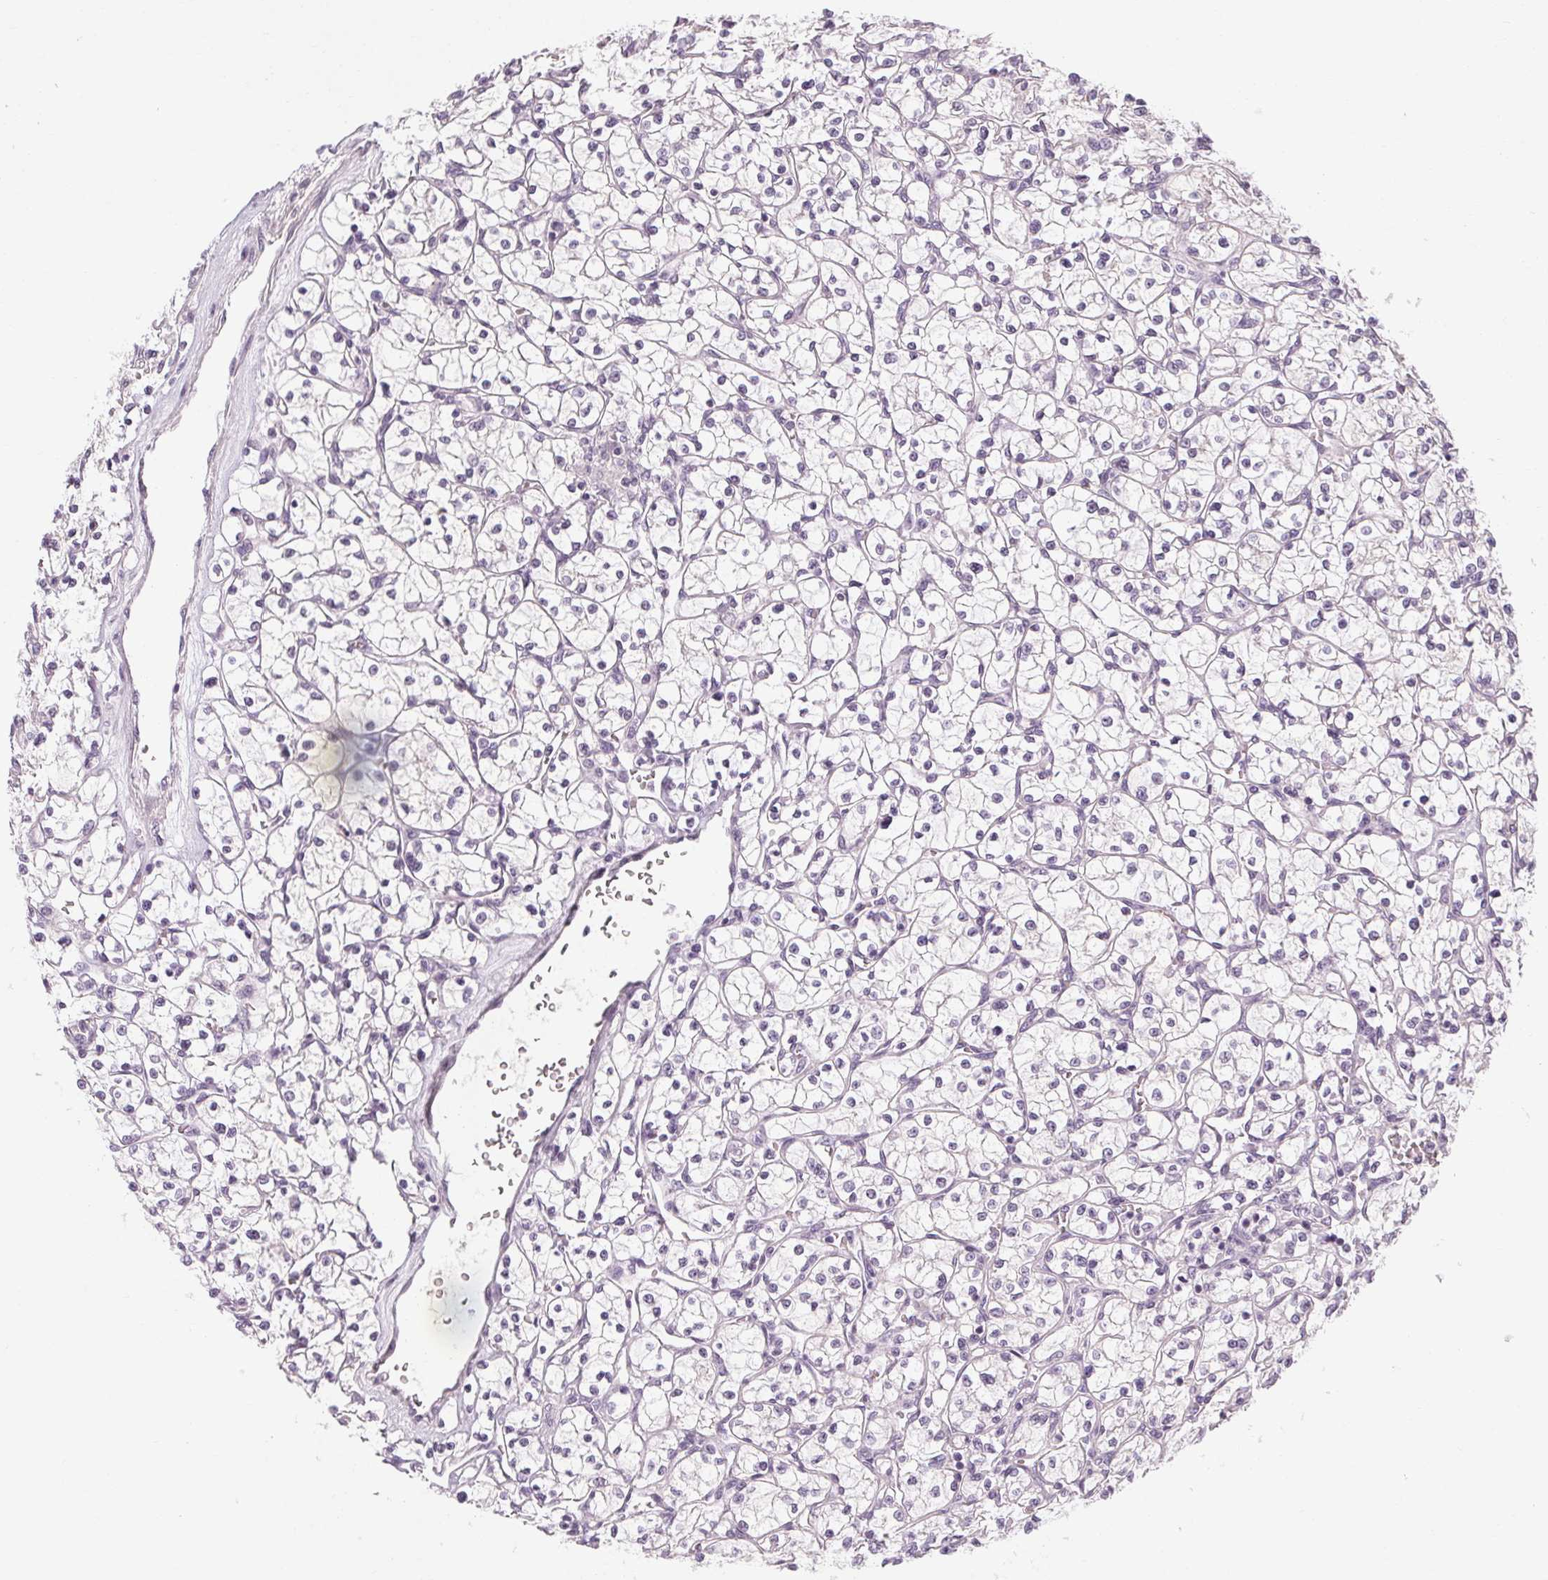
{"staining": {"intensity": "negative", "quantity": "none", "location": "none"}, "tissue": "renal cancer", "cell_type": "Tumor cells", "image_type": "cancer", "snomed": [{"axis": "morphology", "description": "Adenocarcinoma, NOS"}, {"axis": "topography", "description": "Kidney"}], "caption": "Human renal adenocarcinoma stained for a protein using immunohistochemistry displays no expression in tumor cells.", "gene": "KLHL40", "patient": {"sex": "female", "age": 64}}